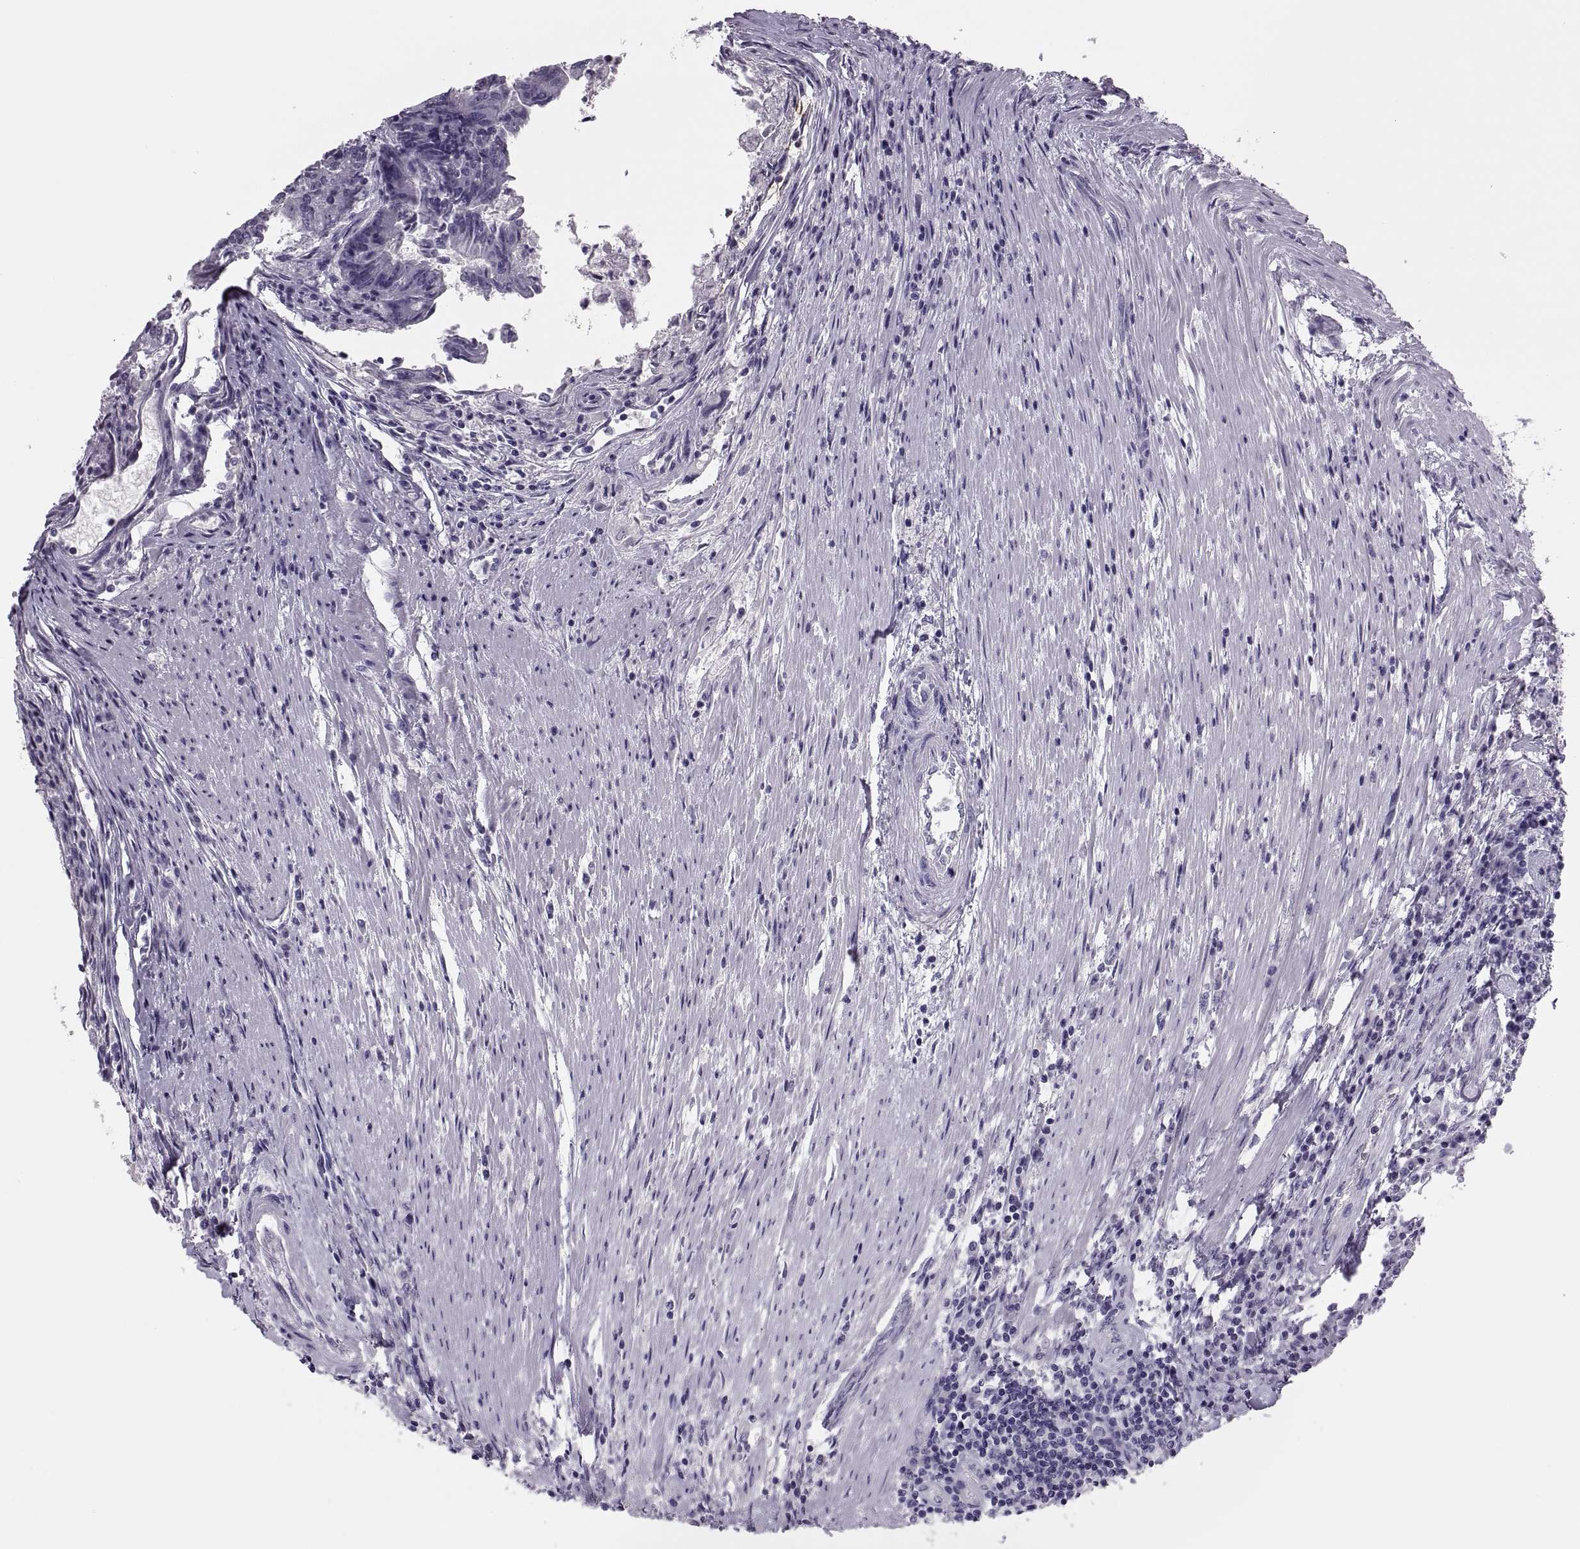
{"staining": {"intensity": "negative", "quantity": "none", "location": "none"}, "tissue": "colorectal cancer", "cell_type": "Tumor cells", "image_type": "cancer", "snomed": [{"axis": "morphology", "description": "Adenocarcinoma, NOS"}, {"axis": "topography", "description": "Colon"}], "caption": "IHC photomicrograph of neoplastic tissue: colorectal adenocarcinoma stained with DAB (3,3'-diaminobenzidine) shows no significant protein positivity in tumor cells. The staining was performed using DAB (3,3'-diaminobenzidine) to visualize the protein expression in brown, while the nuclei were stained in blue with hematoxylin (Magnification: 20x).", "gene": "SYNGR4", "patient": {"sex": "female", "age": 70}}